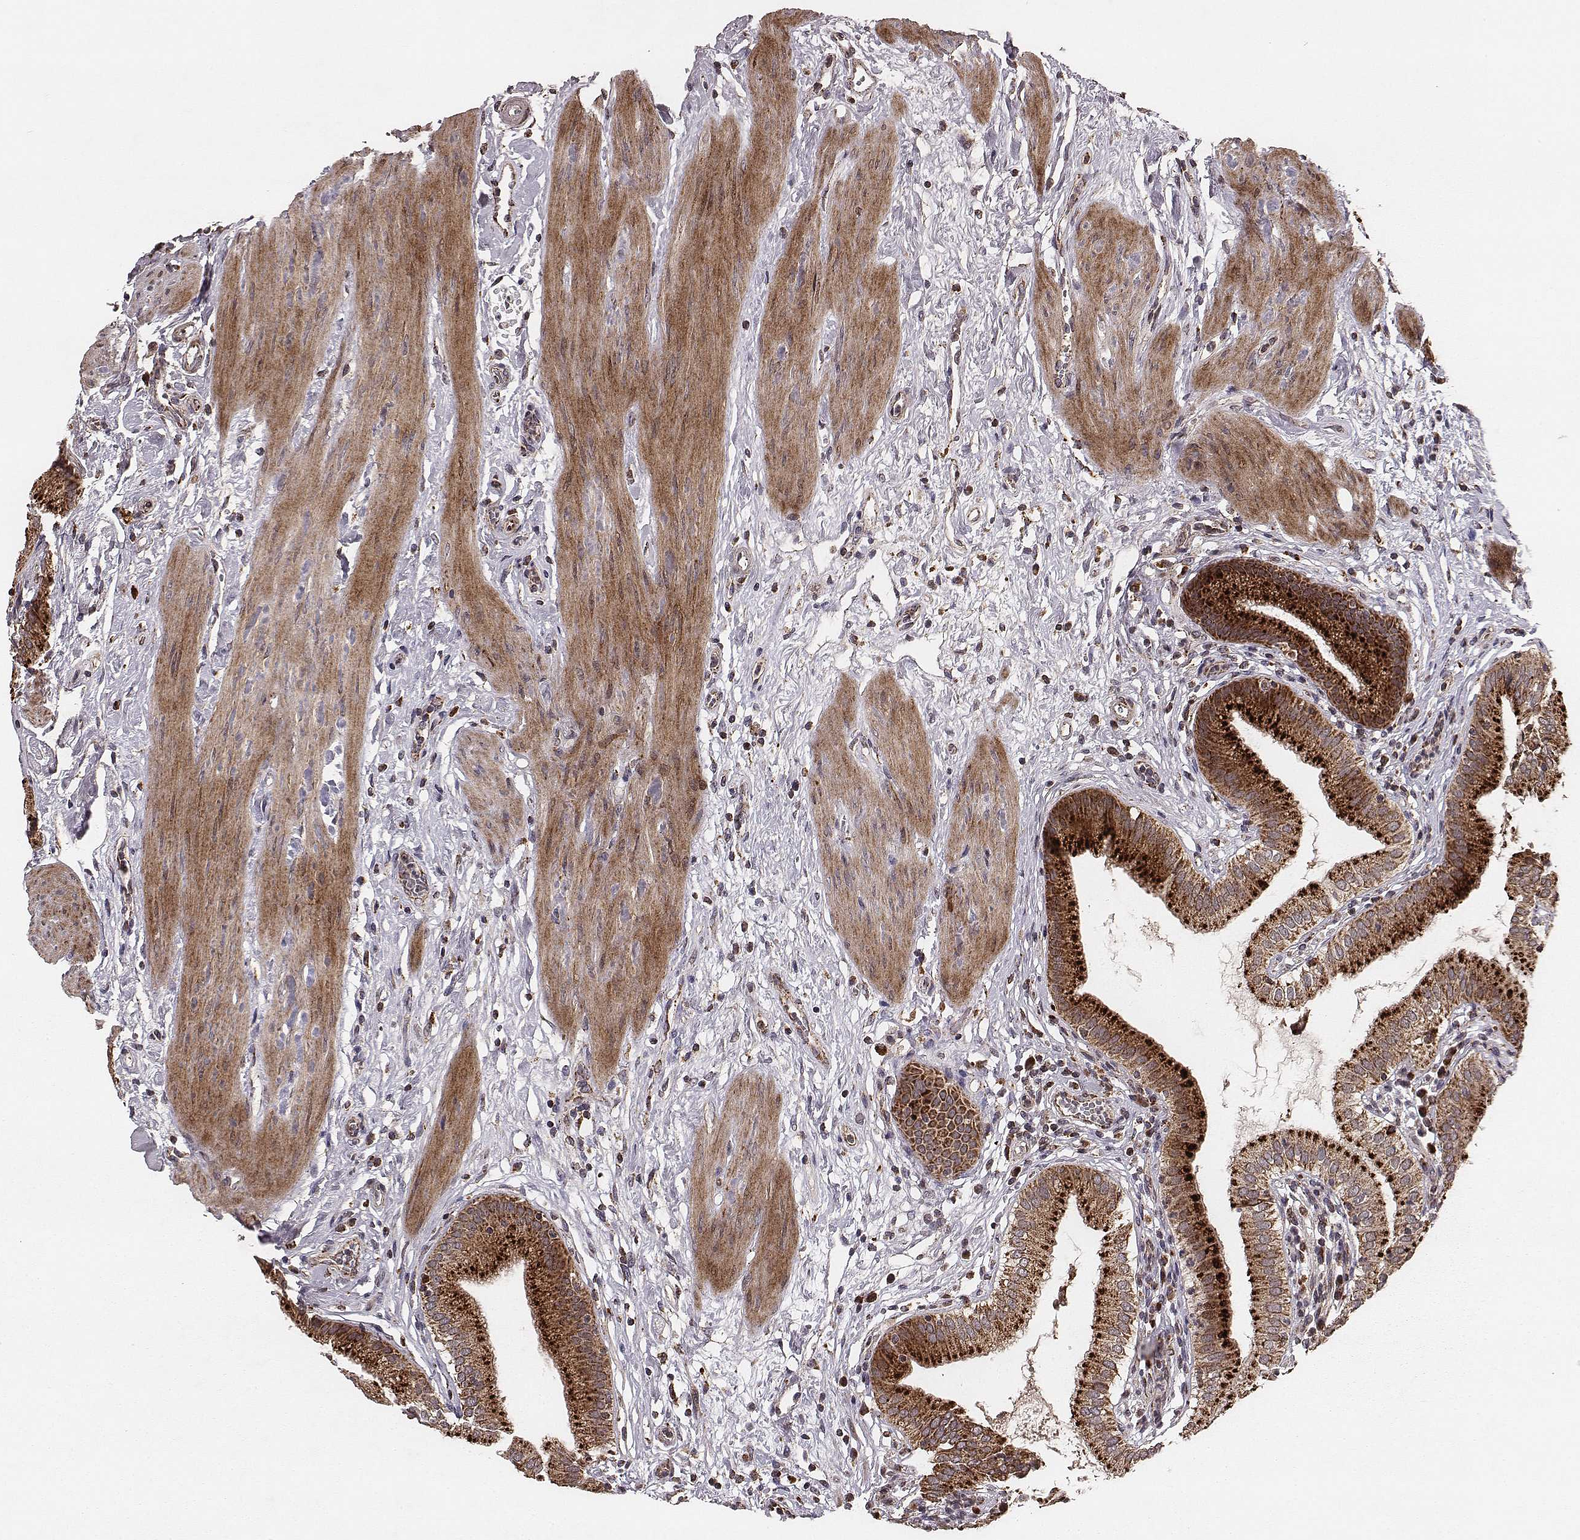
{"staining": {"intensity": "strong", "quantity": ">75%", "location": "cytoplasmic/membranous"}, "tissue": "gallbladder", "cell_type": "Glandular cells", "image_type": "normal", "snomed": [{"axis": "morphology", "description": "Normal tissue, NOS"}, {"axis": "topography", "description": "Gallbladder"}], "caption": "IHC (DAB) staining of unremarkable gallbladder demonstrates strong cytoplasmic/membranous protein staining in about >75% of glandular cells.", "gene": "ZDHHC21", "patient": {"sex": "female", "age": 65}}